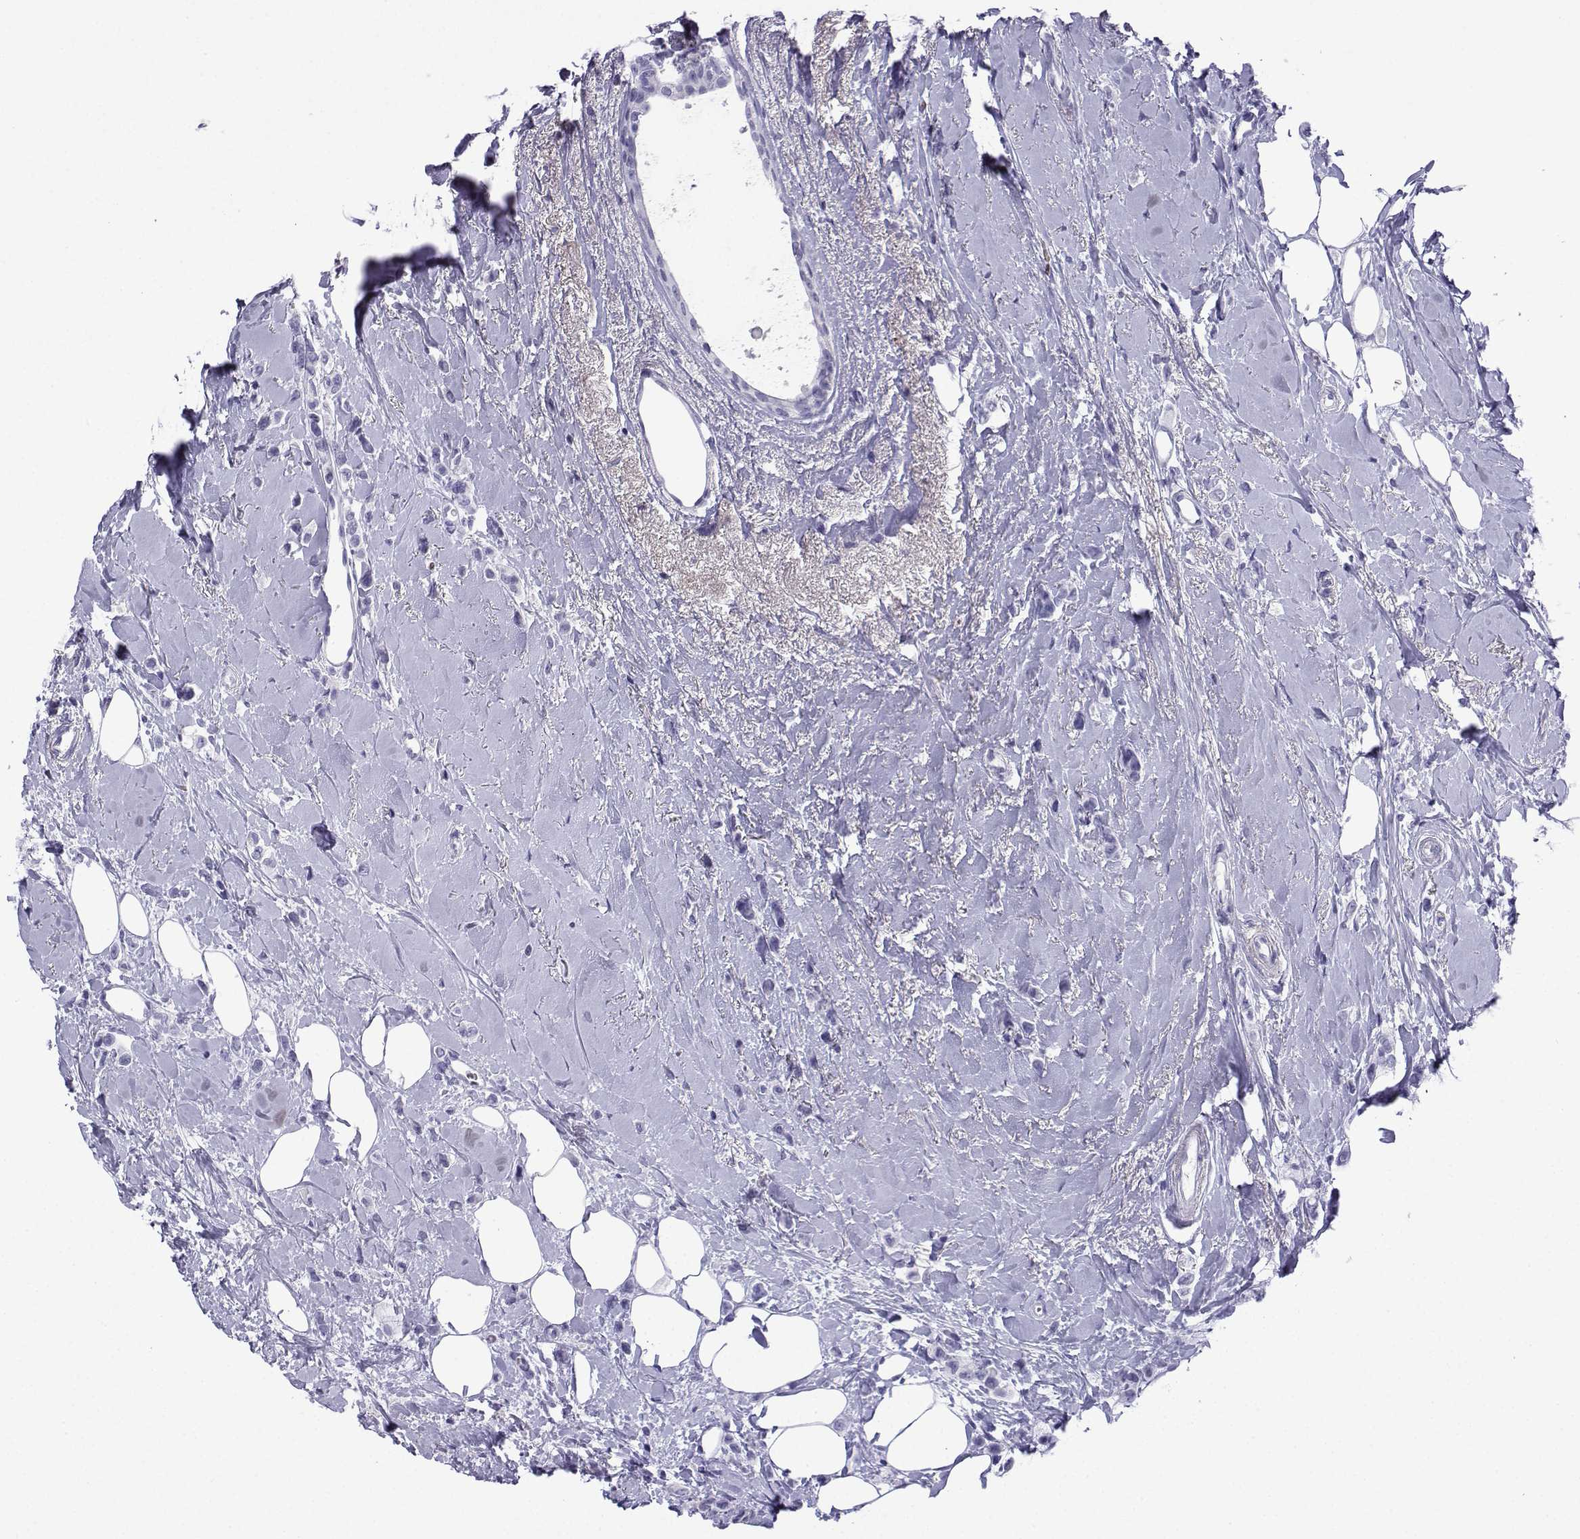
{"staining": {"intensity": "negative", "quantity": "none", "location": "none"}, "tissue": "breast cancer", "cell_type": "Tumor cells", "image_type": "cancer", "snomed": [{"axis": "morphology", "description": "Lobular carcinoma"}, {"axis": "topography", "description": "Breast"}], "caption": "DAB (3,3'-diaminobenzidine) immunohistochemical staining of human lobular carcinoma (breast) demonstrates no significant staining in tumor cells.", "gene": "TRIM46", "patient": {"sex": "female", "age": 66}}